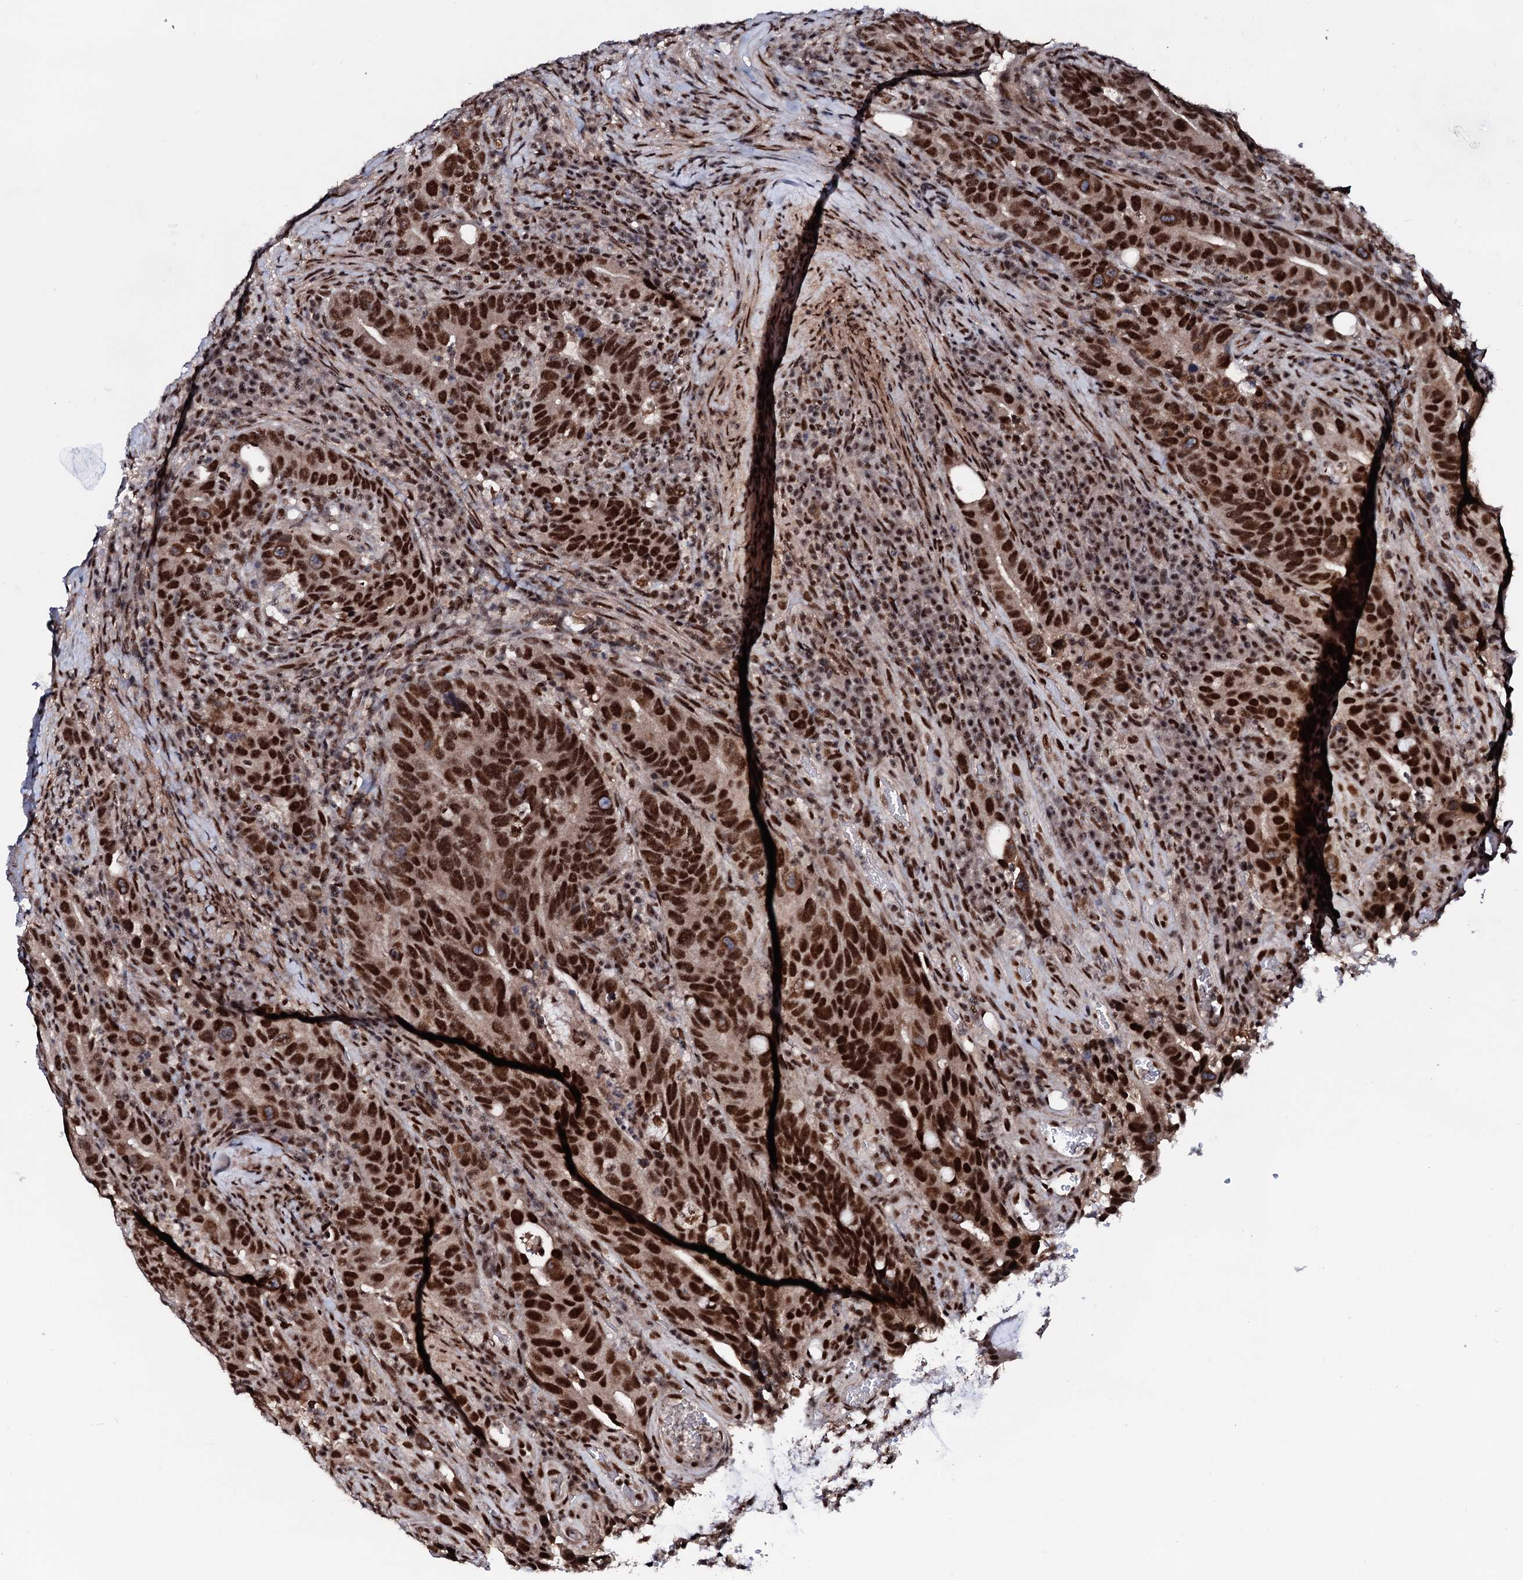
{"staining": {"intensity": "strong", "quantity": ">75%", "location": "nuclear"}, "tissue": "colorectal cancer", "cell_type": "Tumor cells", "image_type": "cancer", "snomed": [{"axis": "morphology", "description": "Adenocarcinoma, NOS"}, {"axis": "topography", "description": "Colon"}], "caption": "Human colorectal cancer (adenocarcinoma) stained with a brown dye reveals strong nuclear positive expression in approximately >75% of tumor cells.", "gene": "PRPF18", "patient": {"sex": "female", "age": 66}}